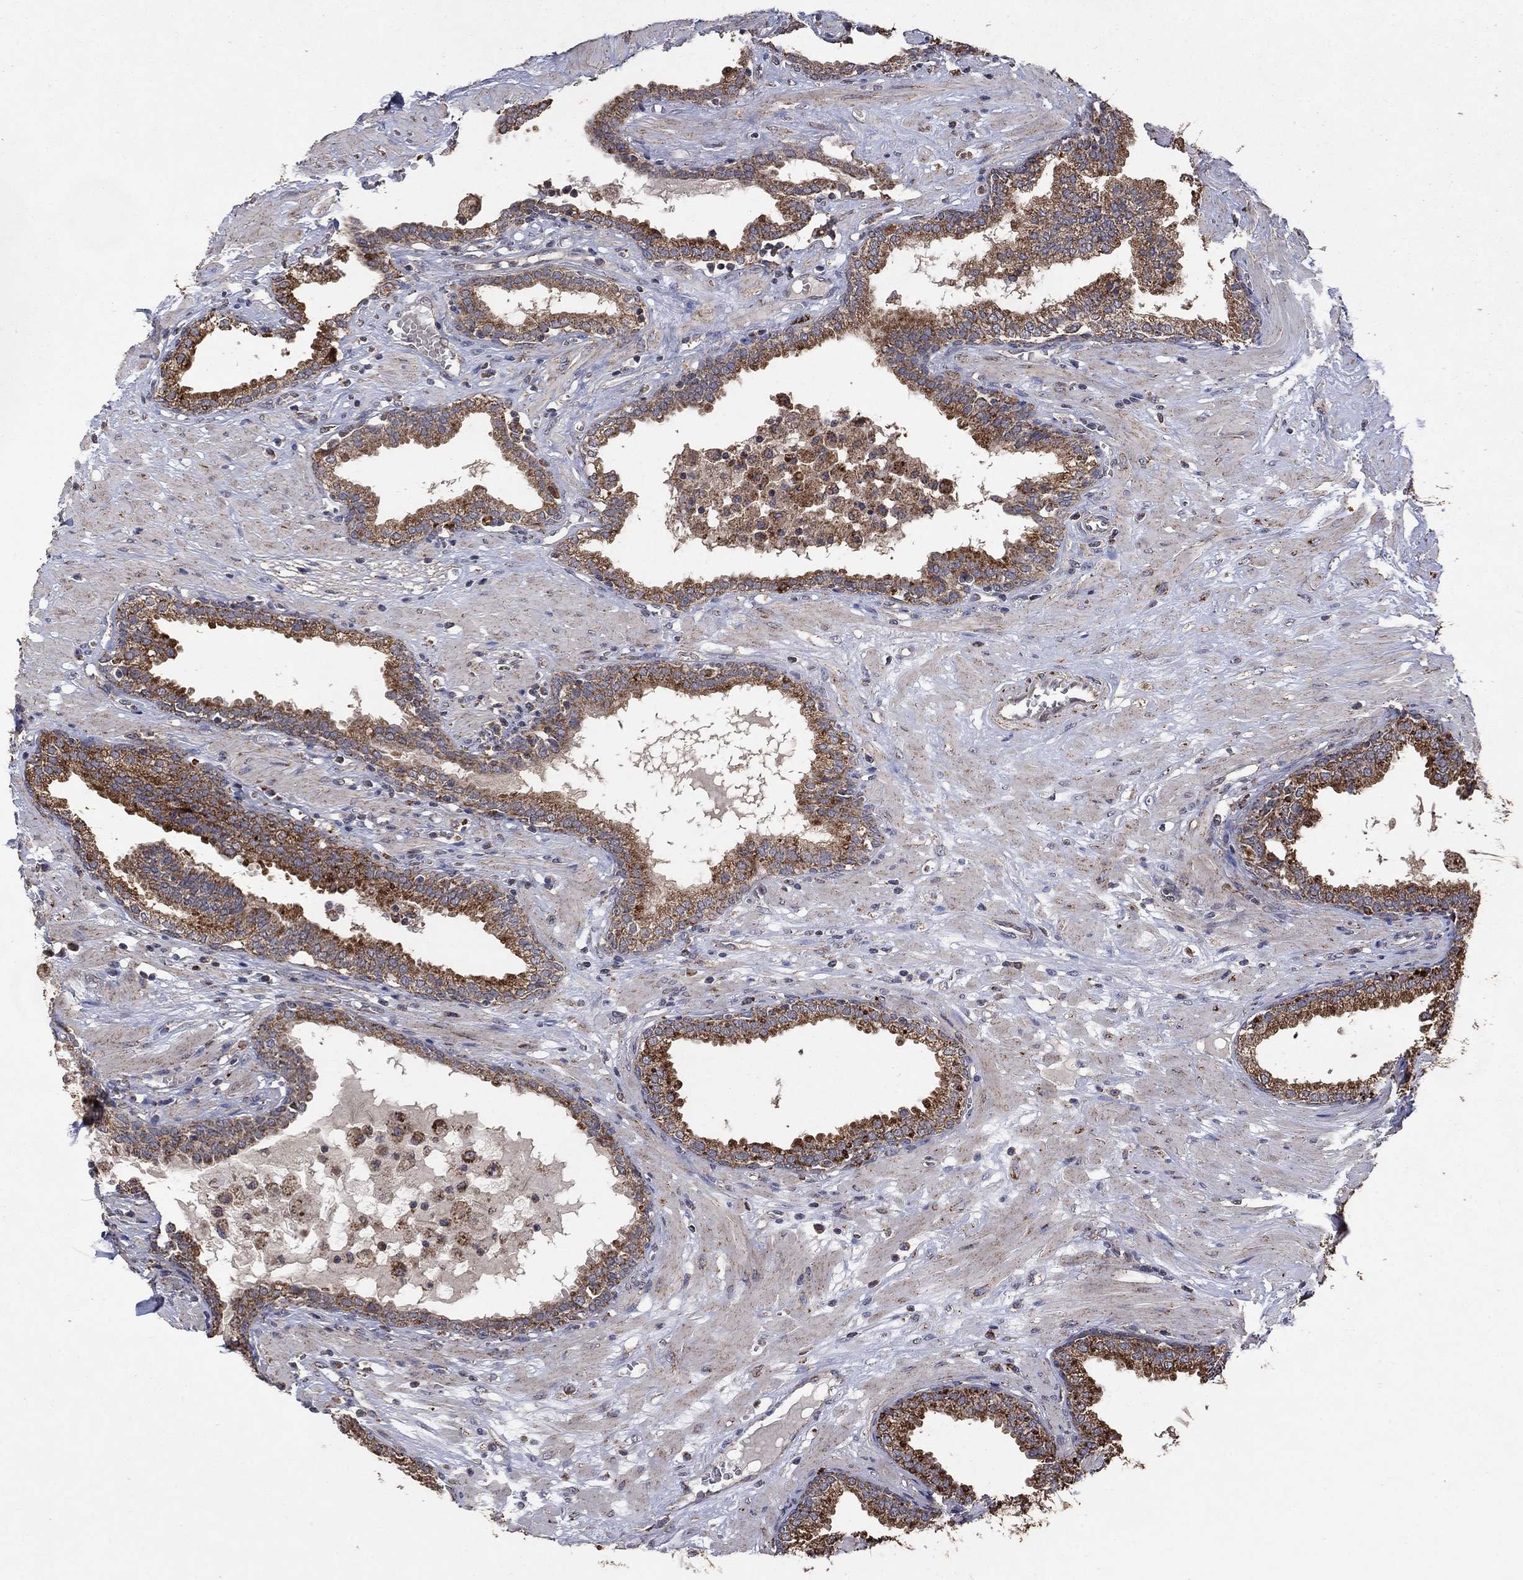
{"staining": {"intensity": "strong", "quantity": "25%-75%", "location": "cytoplasmic/membranous"}, "tissue": "prostate", "cell_type": "Glandular cells", "image_type": "normal", "snomed": [{"axis": "morphology", "description": "Normal tissue, NOS"}, {"axis": "topography", "description": "Prostate"}], "caption": "Immunohistochemical staining of benign prostate exhibits strong cytoplasmic/membranous protein staining in about 25%-75% of glandular cells.", "gene": "DPH1", "patient": {"sex": "male", "age": 64}}